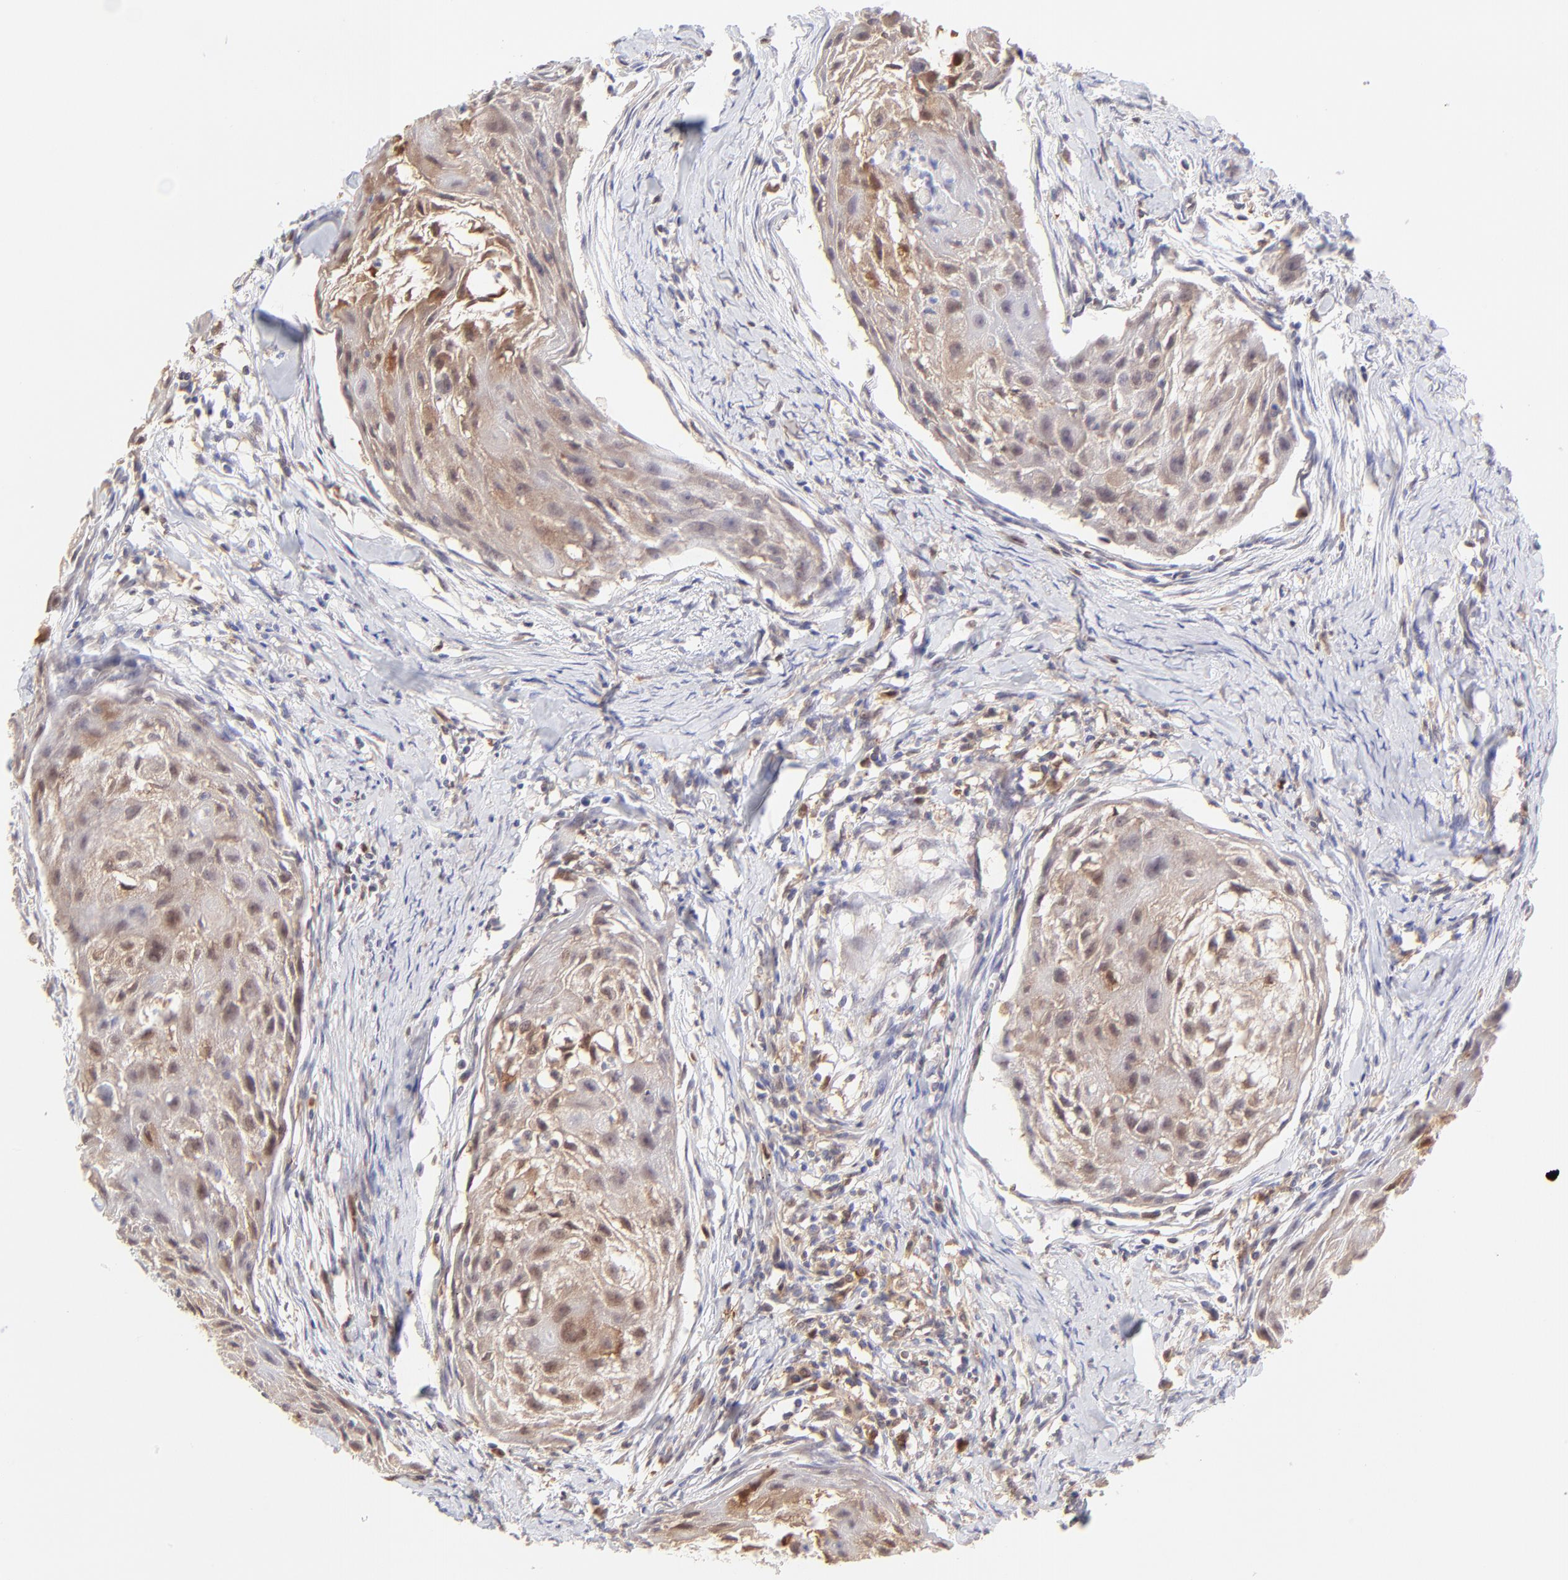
{"staining": {"intensity": "weak", "quantity": "25%-75%", "location": "cytoplasmic/membranous,nuclear"}, "tissue": "head and neck cancer", "cell_type": "Tumor cells", "image_type": "cancer", "snomed": [{"axis": "morphology", "description": "Squamous cell carcinoma, NOS"}, {"axis": "topography", "description": "Head-Neck"}], "caption": "High-power microscopy captured an IHC histopathology image of head and neck squamous cell carcinoma, revealing weak cytoplasmic/membranous and nuclear expression in about 25%-75% of tumor cells. (Stains: DAB (3,3'-diaminobenzidine) in brown, nuclei in blue, Microscopy: brightfield microscopy at high magnification).", "gene": "HYAL1", "patient": {"sex": "male", "age": 64}}